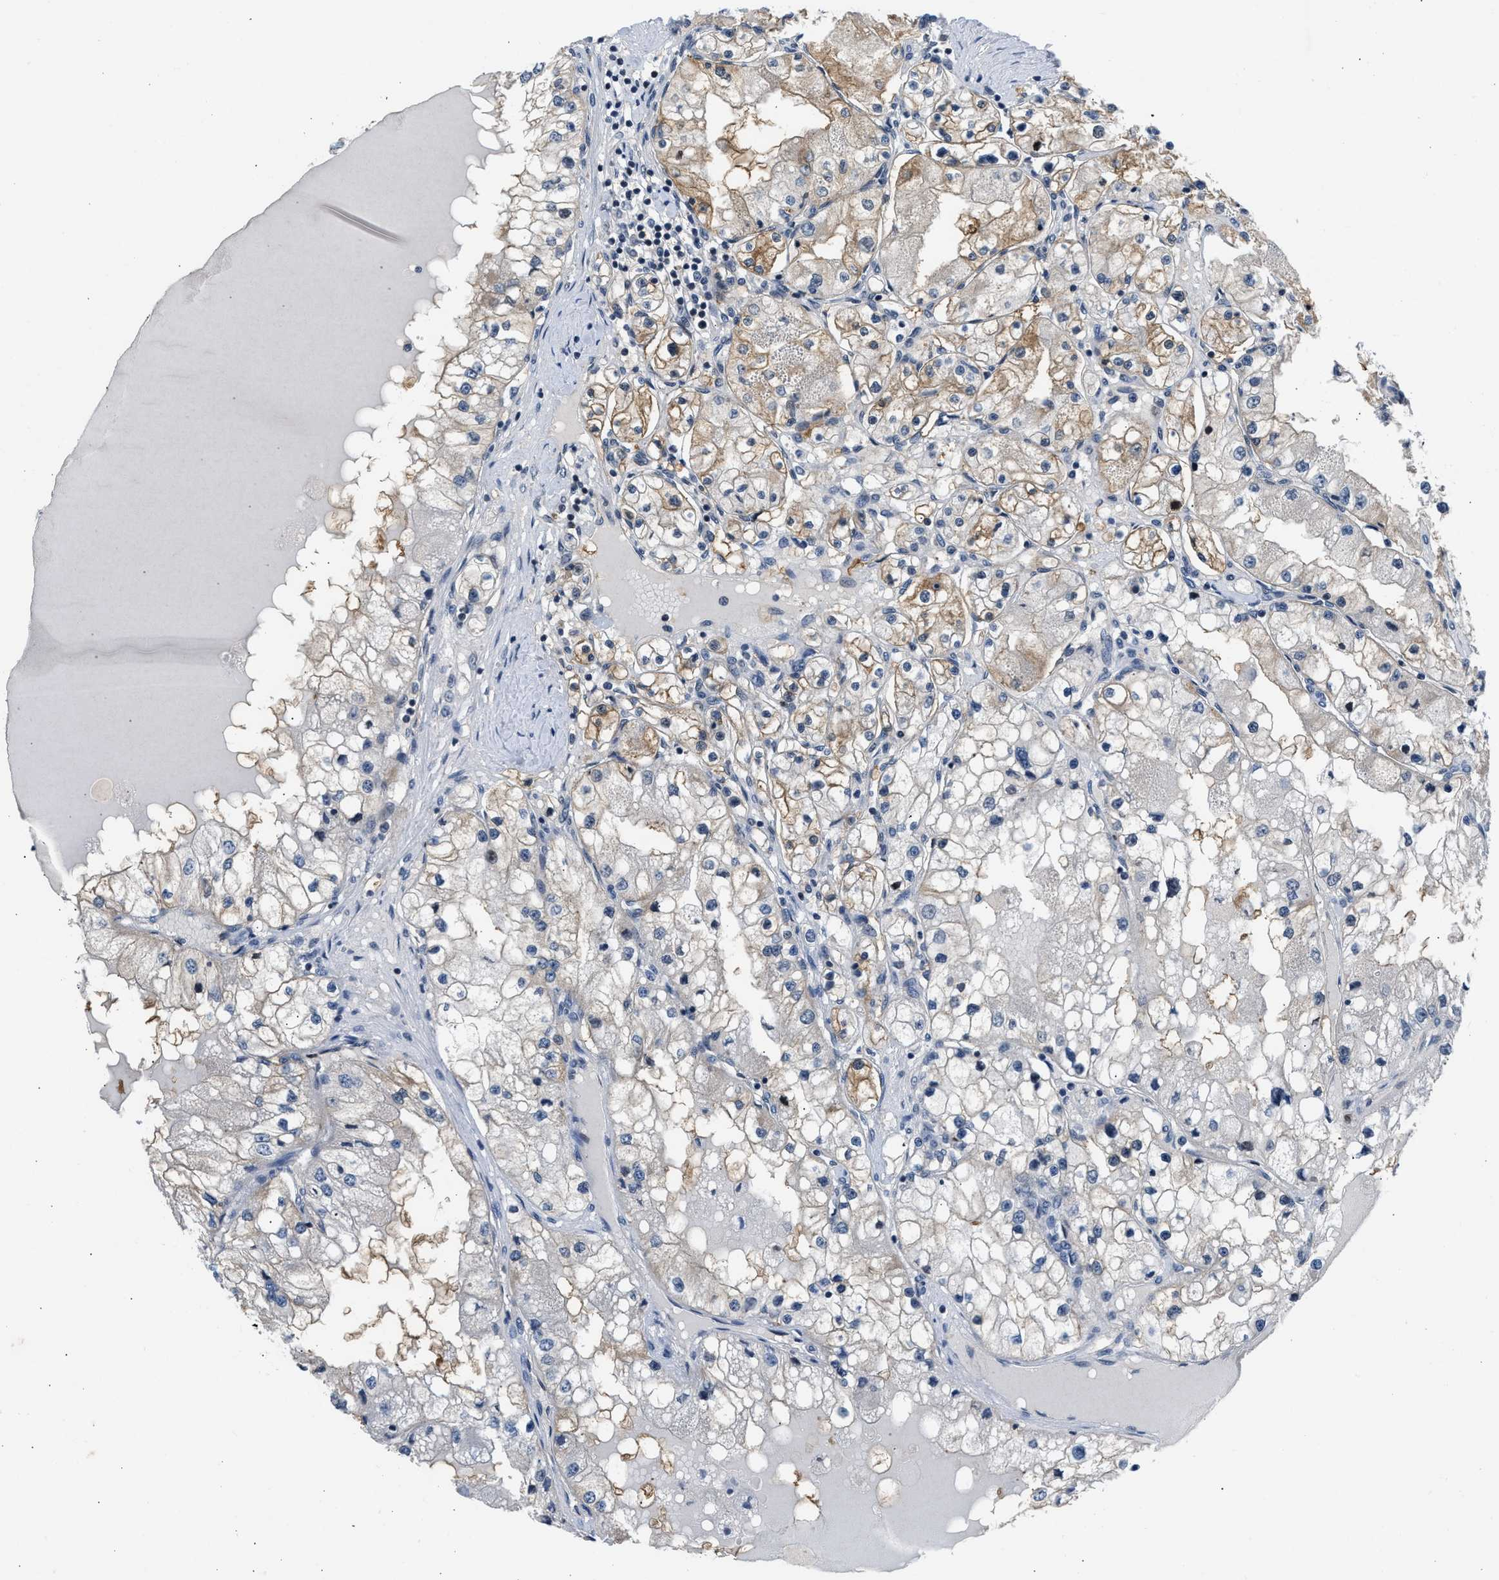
{"staining": {"intensity": "moderate", "quantity": "25%-75%", "location": "cytoplasmic/membranous"}, "tissue": "renal cancer", "cell_type": "Tumor cells", "image_type": "cancer", "snomed": [{"axis": "morphology", "description": "Adenocarcinoma, NOS"}, {"axis": "topography", "description": "Kidney"}], "caption": "Immunohistochemical staining of human renal adenocarcinoma exhibits medium levels of moderate cytoplasmic/membranous staining in about 25%-75% of tumor cells.", "gene": "OLIG3", "patient": {"sex": "male", "age": 68}}